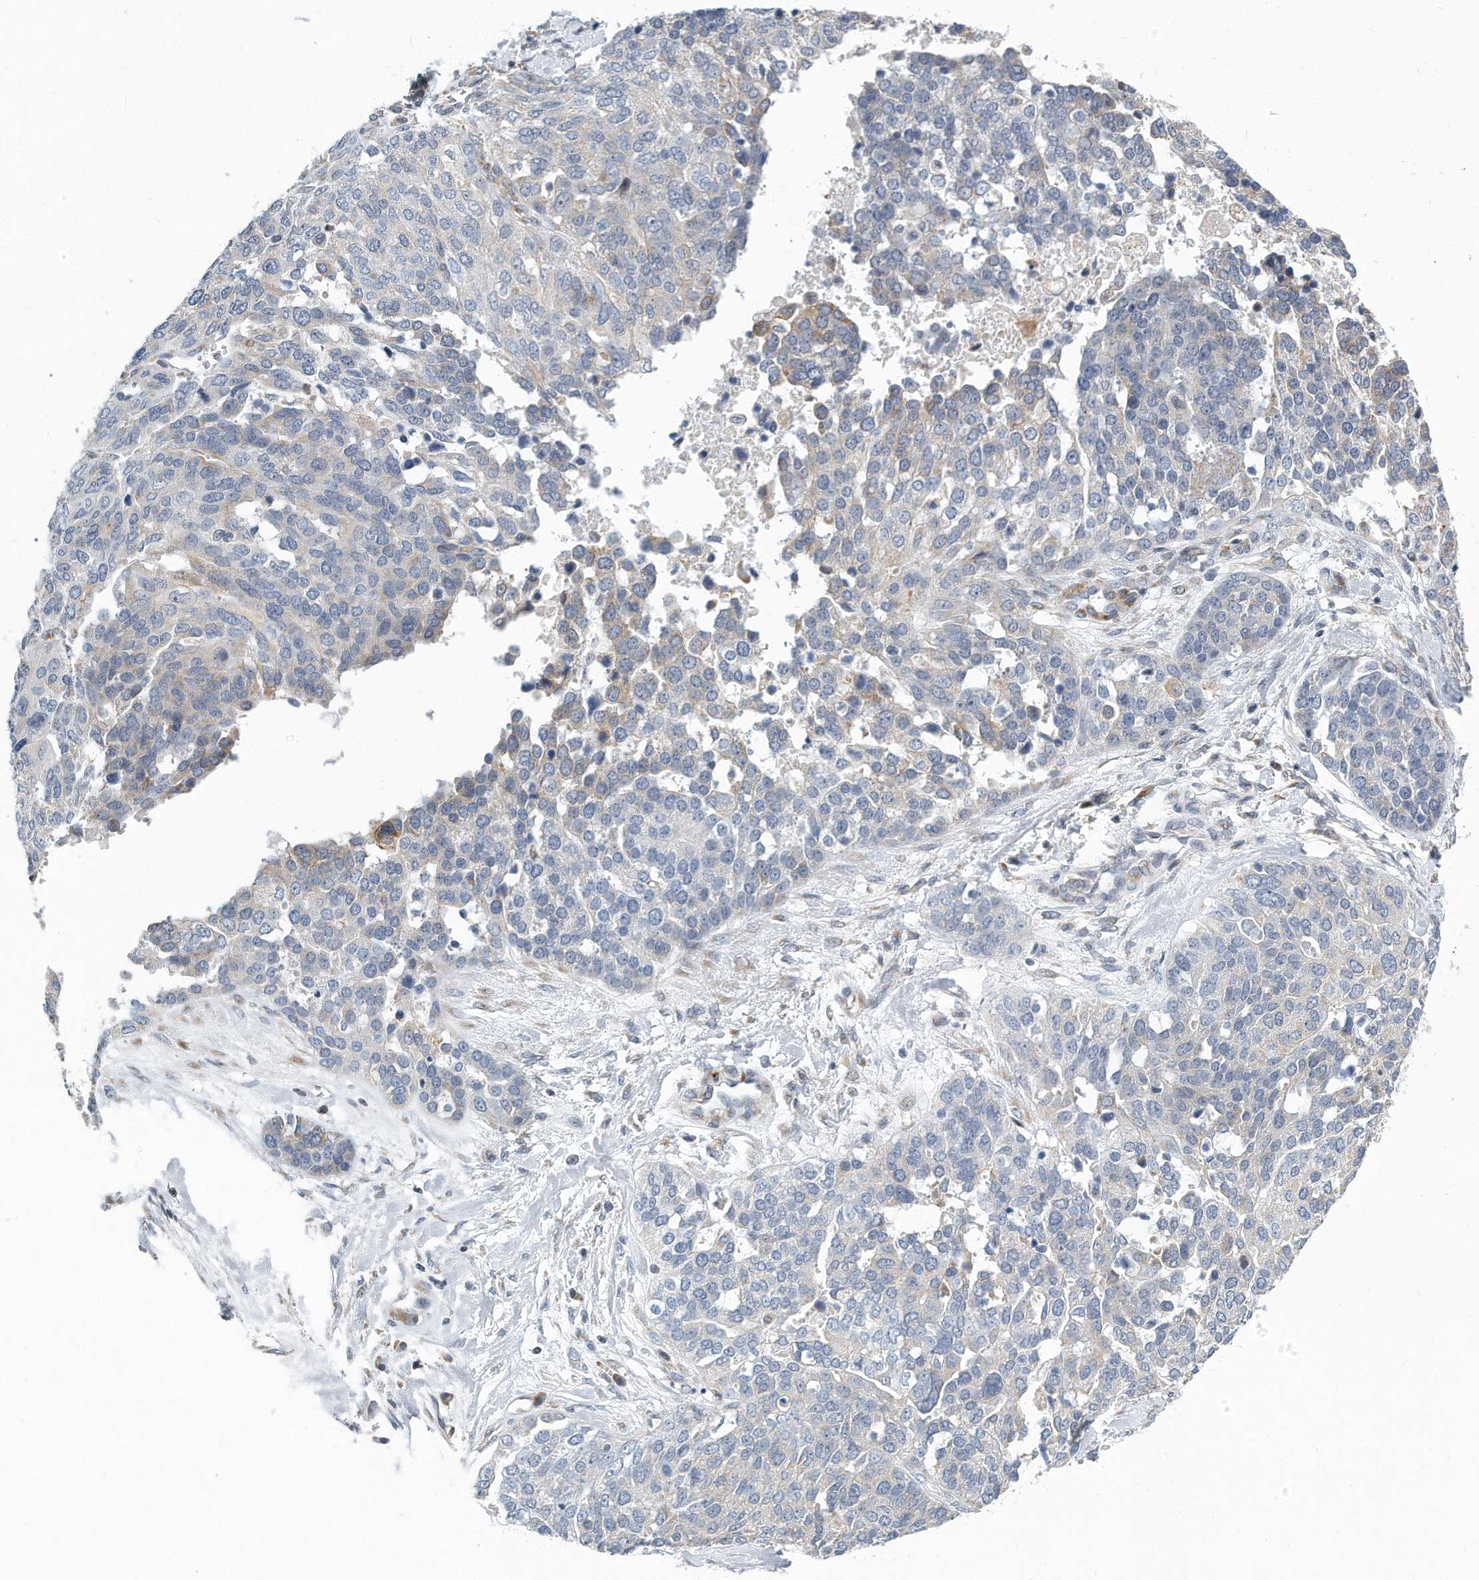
{"staining": {"intensity": "negative", "quantity": "none", "location": "none"}, "tissue": "ovarian cancer", "cell_type": "Tumor cells", "image_type": "cancer", "snomed": [{"axis": "morphology", "description": "Cystadenocarcinoma, serous, NOS"}, {"axis": "topography", "description": "Ovary"}], "caption": "Tumor cells are negative for brown protein staining in ovarian serous cystadenocarcinoma.", "gene": "VLDLR", "patient": {"sex": "female", "age": 44}}